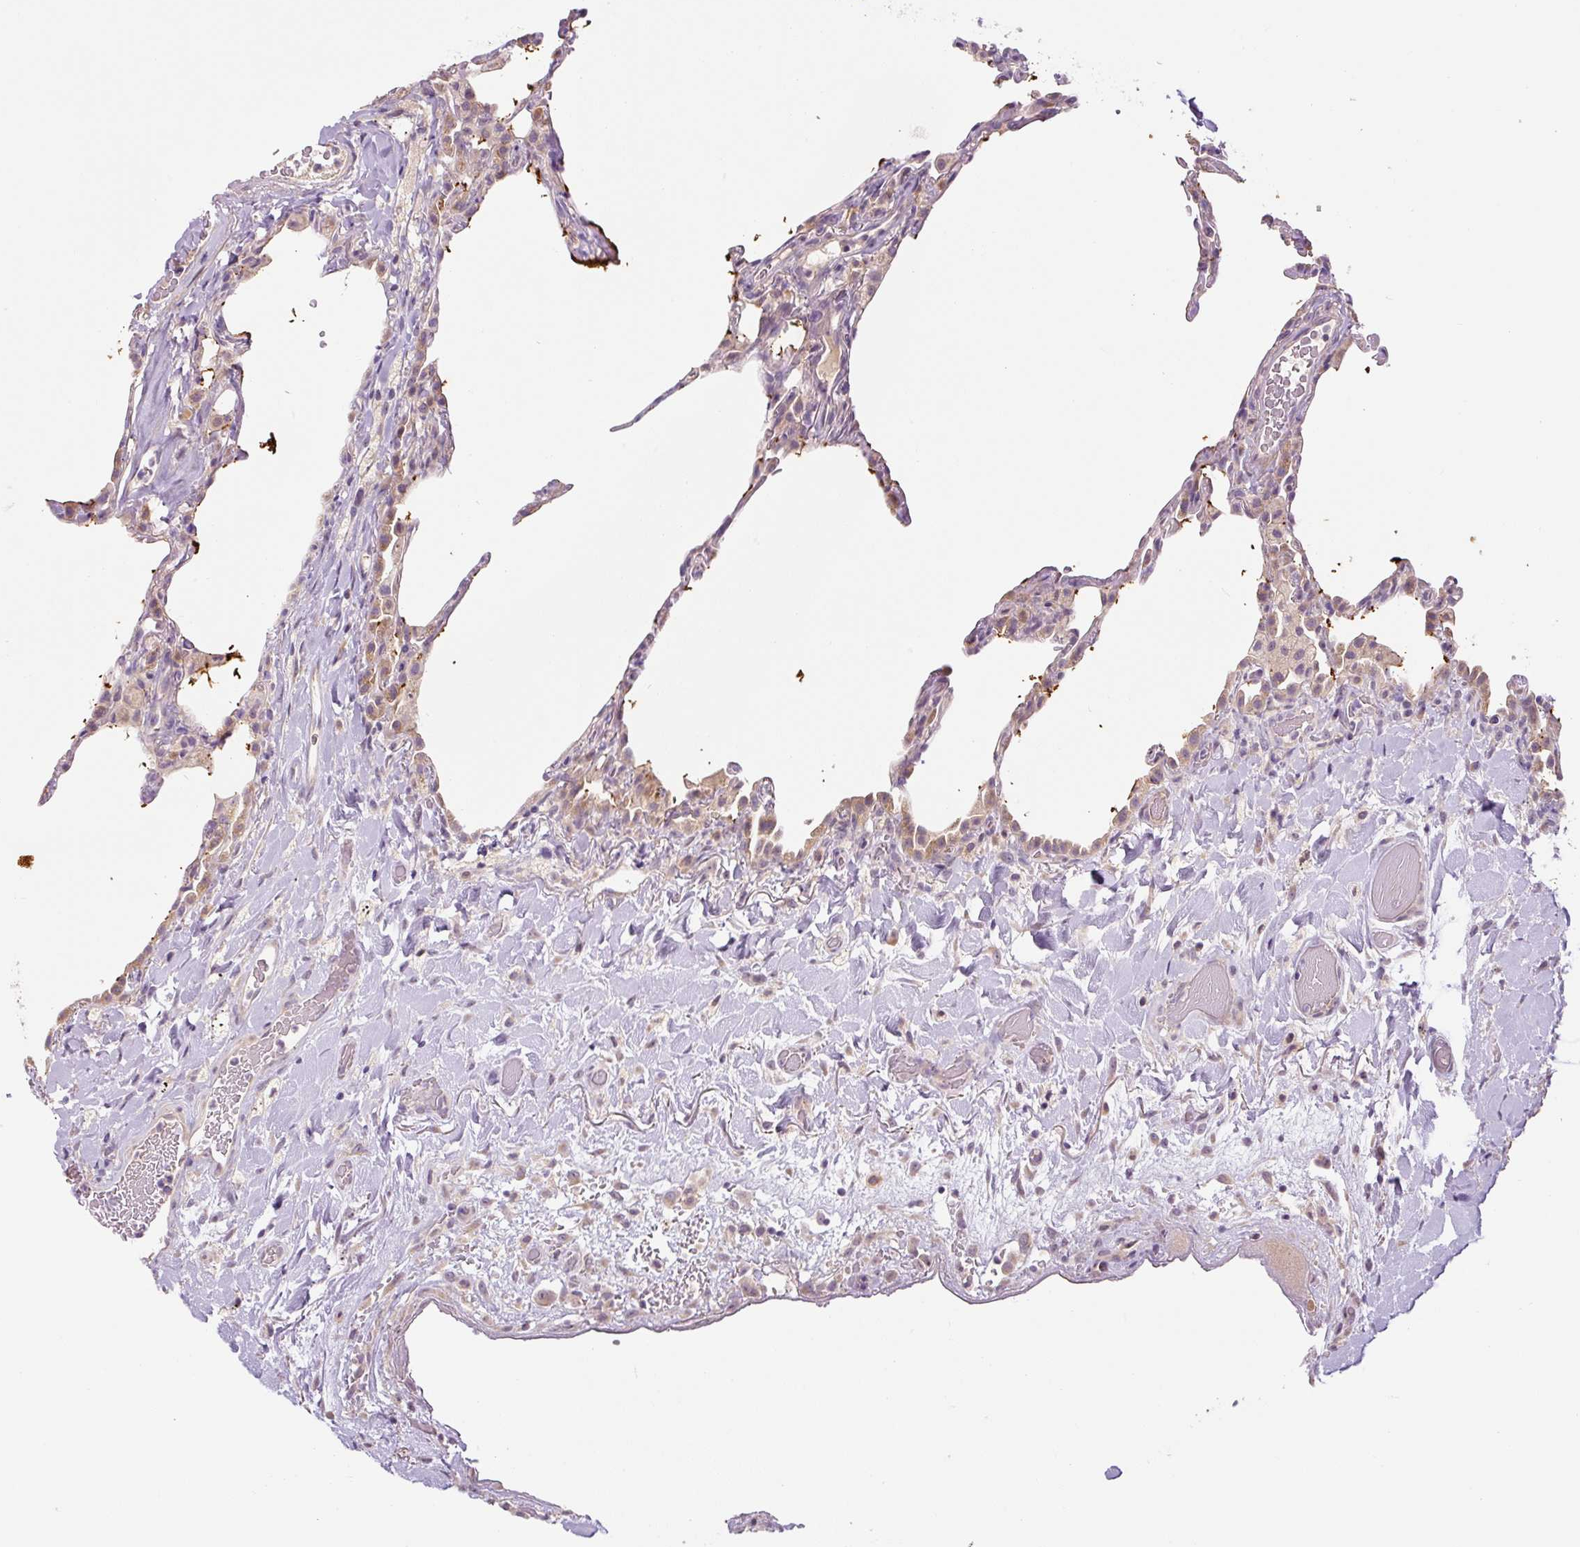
{"staining": {"intensity": "negative", "quantity": "none", "location": "none"}, "tissue": "lung", "cell_type": "Alveolar cells", "image_type": "normal", "snomed": [{"axis": "morphology", "description": "Normal tissue, NOS"}, {"axis": "topography", "description": "Lung"}], "caption": "Protein analysis of normal lung demonstrates no significant staining in alveolar cells.", "gene": "PRKAA2", "patient": {"sex": "female", "age": 57}}